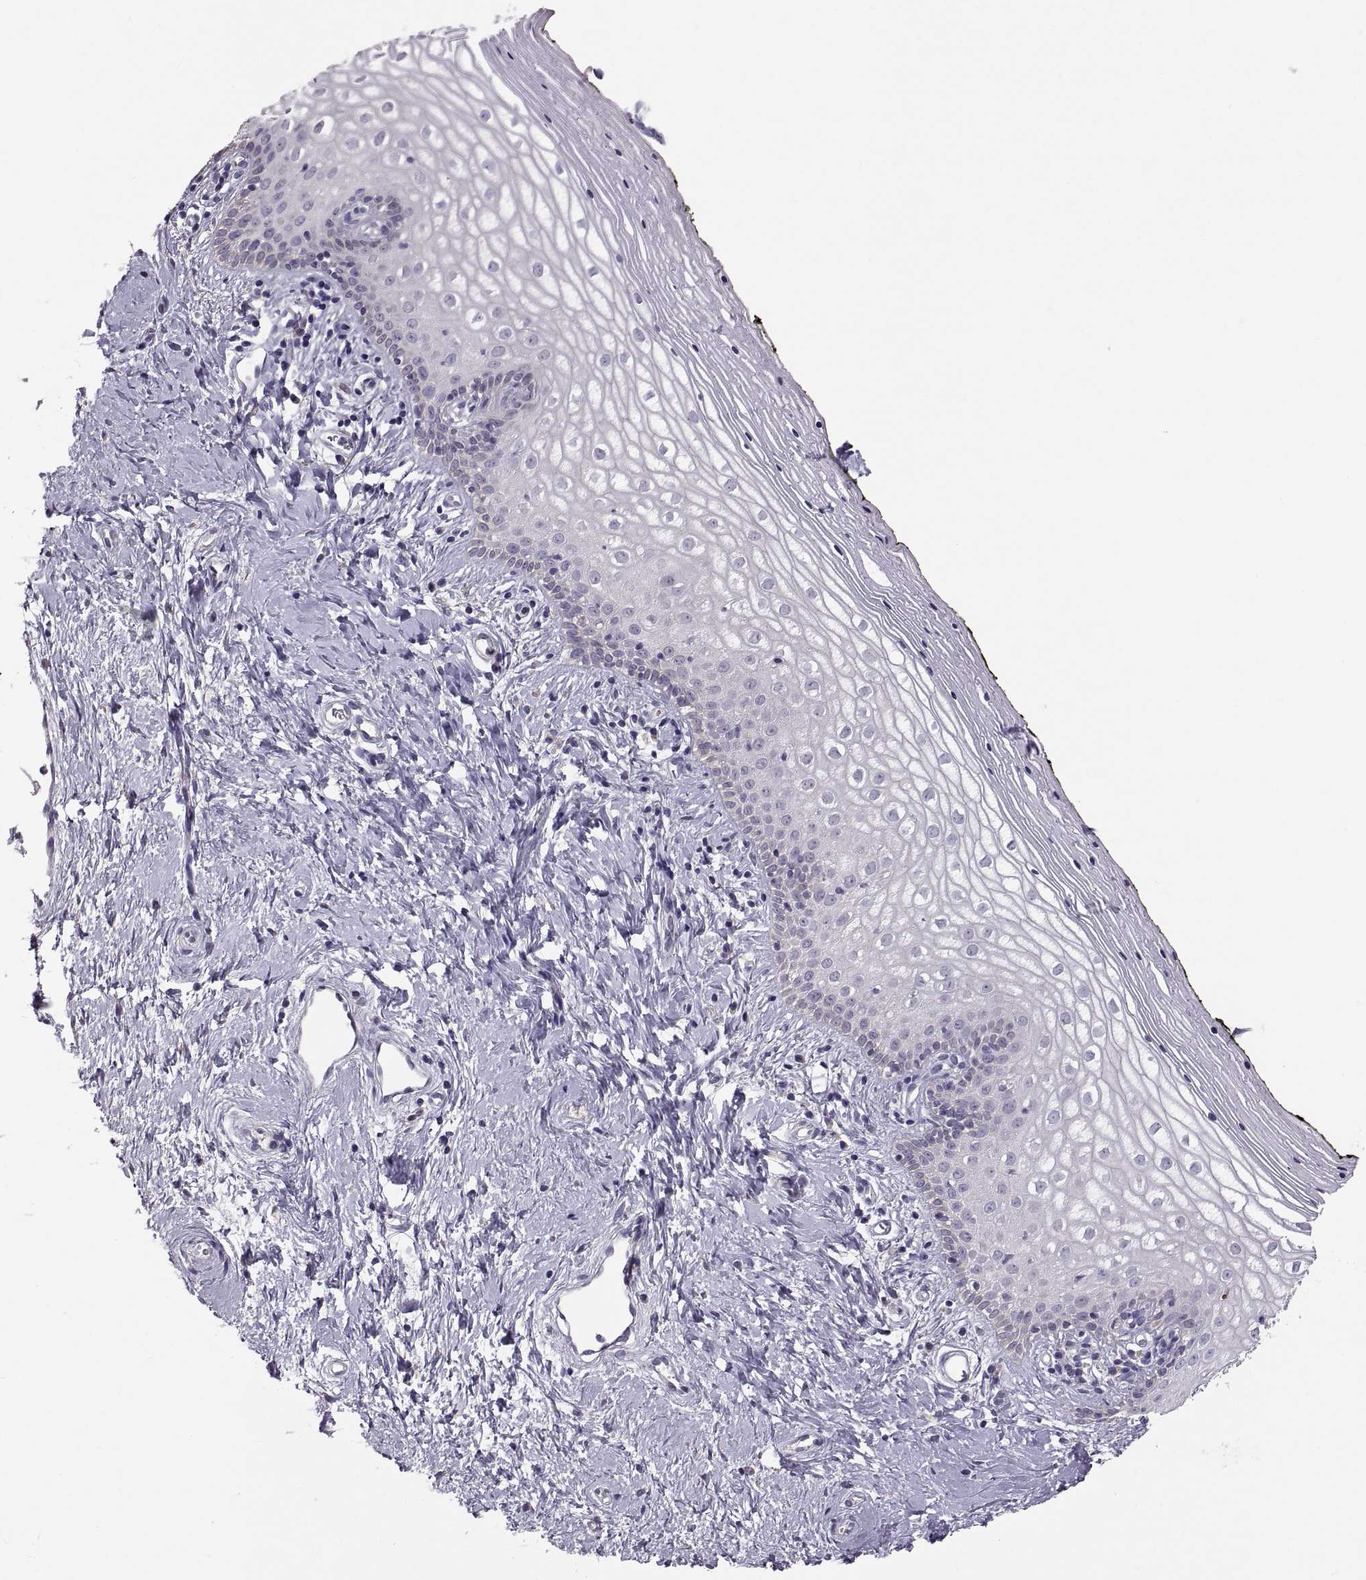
{"staining": {"intensity": "negative", "quantity": "none", "location": "none"}, "tissue": "vagina", "cell_type": "Squamous epithelial cells", "image_type": "normal", "snomed": [{"axis": "morphology", "description": "Normal tissue, NOS"}, {"axis": "topography", "description": "Vagina"}], "caption": "This is a histopathology image of immunohistochemistry (IHC) staining of benign vagina, which shows no staining in squamous epithelial cells. (DAB (3,3'-diaminobenzidine) IHC visualized using brightfield microscopy, high magnification).", "gene": "ACSBG2", "patient": {"sex": "female", "age": 47}}